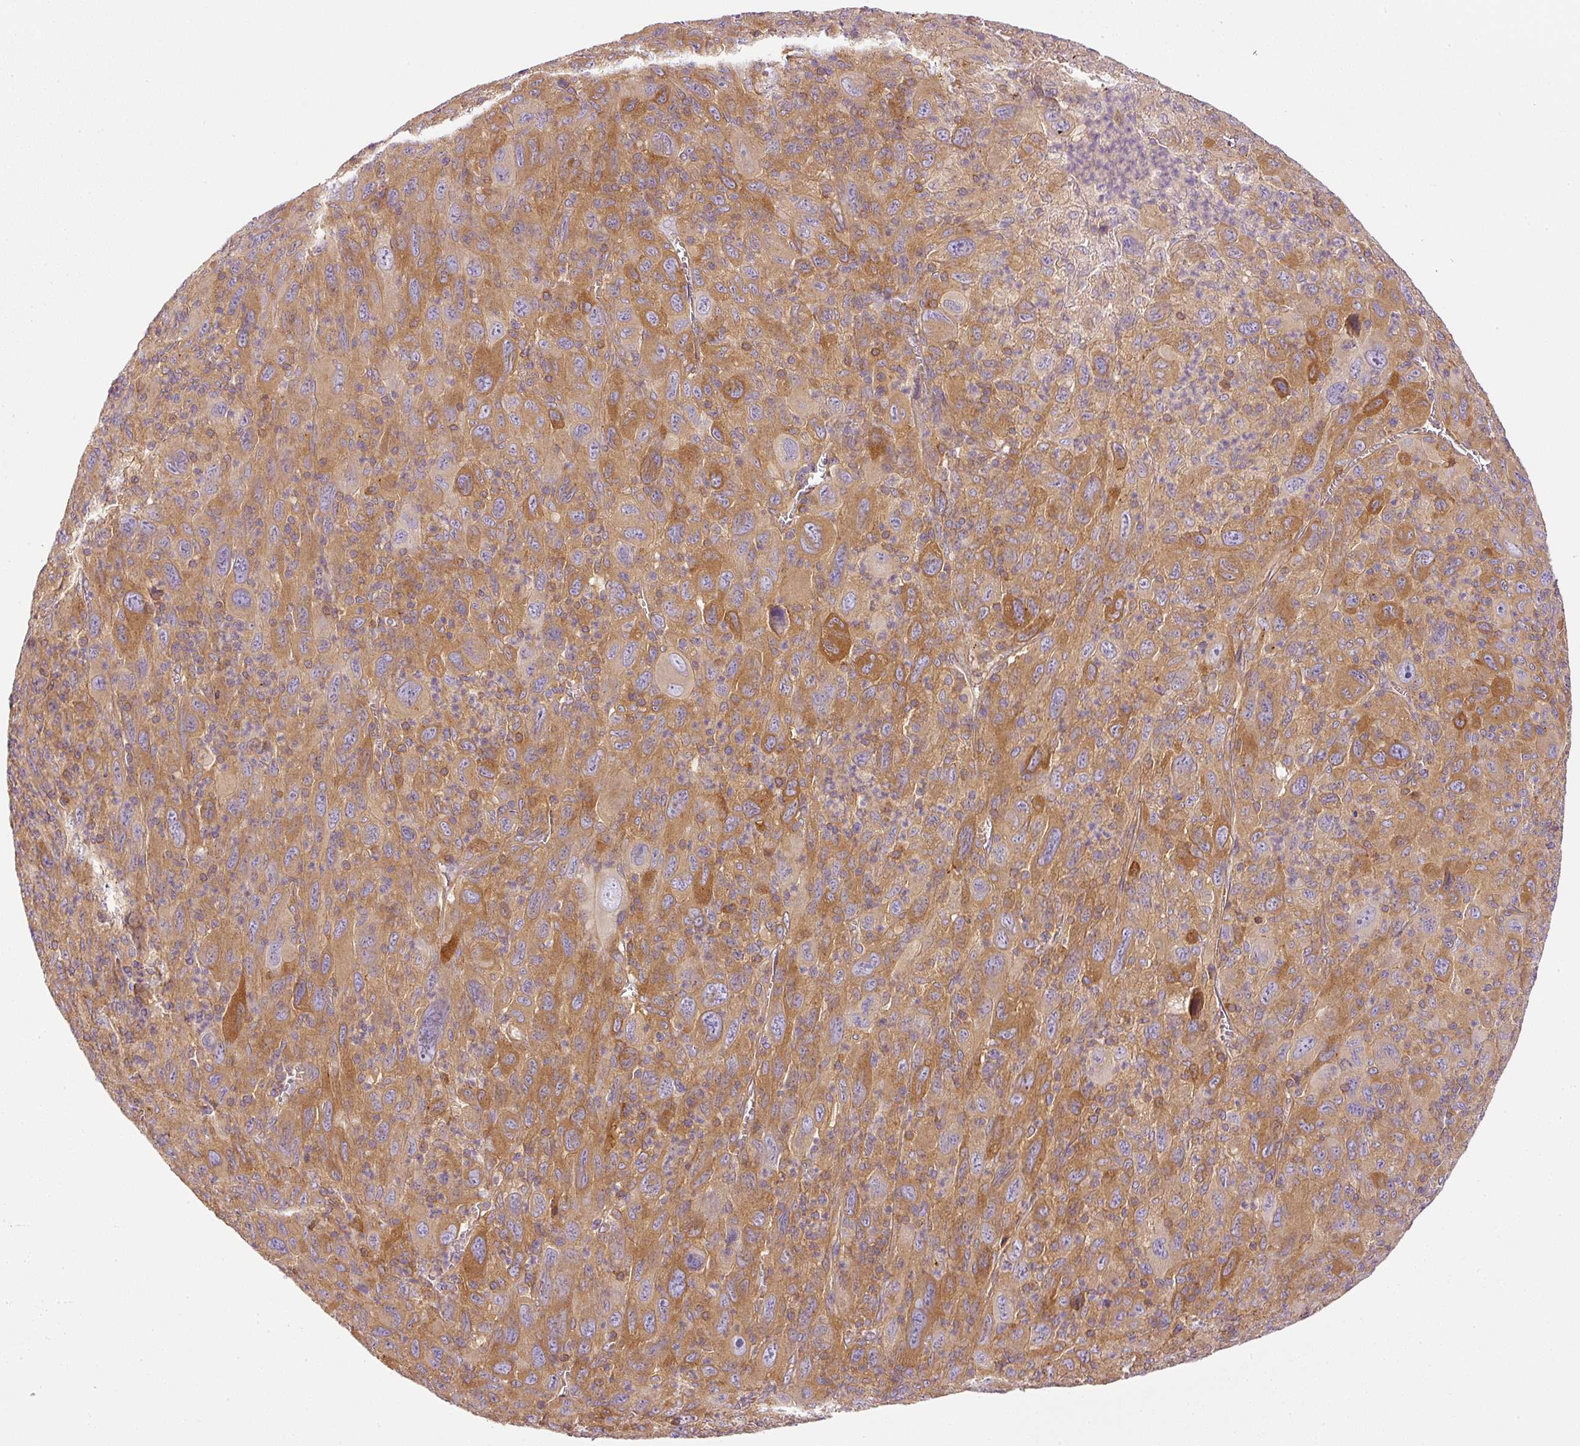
{"staining": {"intensity": "moderate", "quantity": ">75%", "location": "cytoplasmic/membranous"}, "tissue": "melanoma", "cell_type": "Tumor cells", "image_type": "cancer", "snomed": [{"axis": "morphology", "description": "Malignant melanoma, Metastatic site"}, {"axis": "topography", "description": "Skin"}], "caption": "Immunohistochemistry histopathology image of neoplastic tissue: human malignant melanoma (metastatic site) stained using IHC exhibits medium levels of moderate protein expression localized specifically in the cytoplasmic/membranous of tumor cells, appearing as a cytoplasmic/membranous brown color.", "gene": "TBC1D2B", "patient": {"sex": "female", "age": 56}}